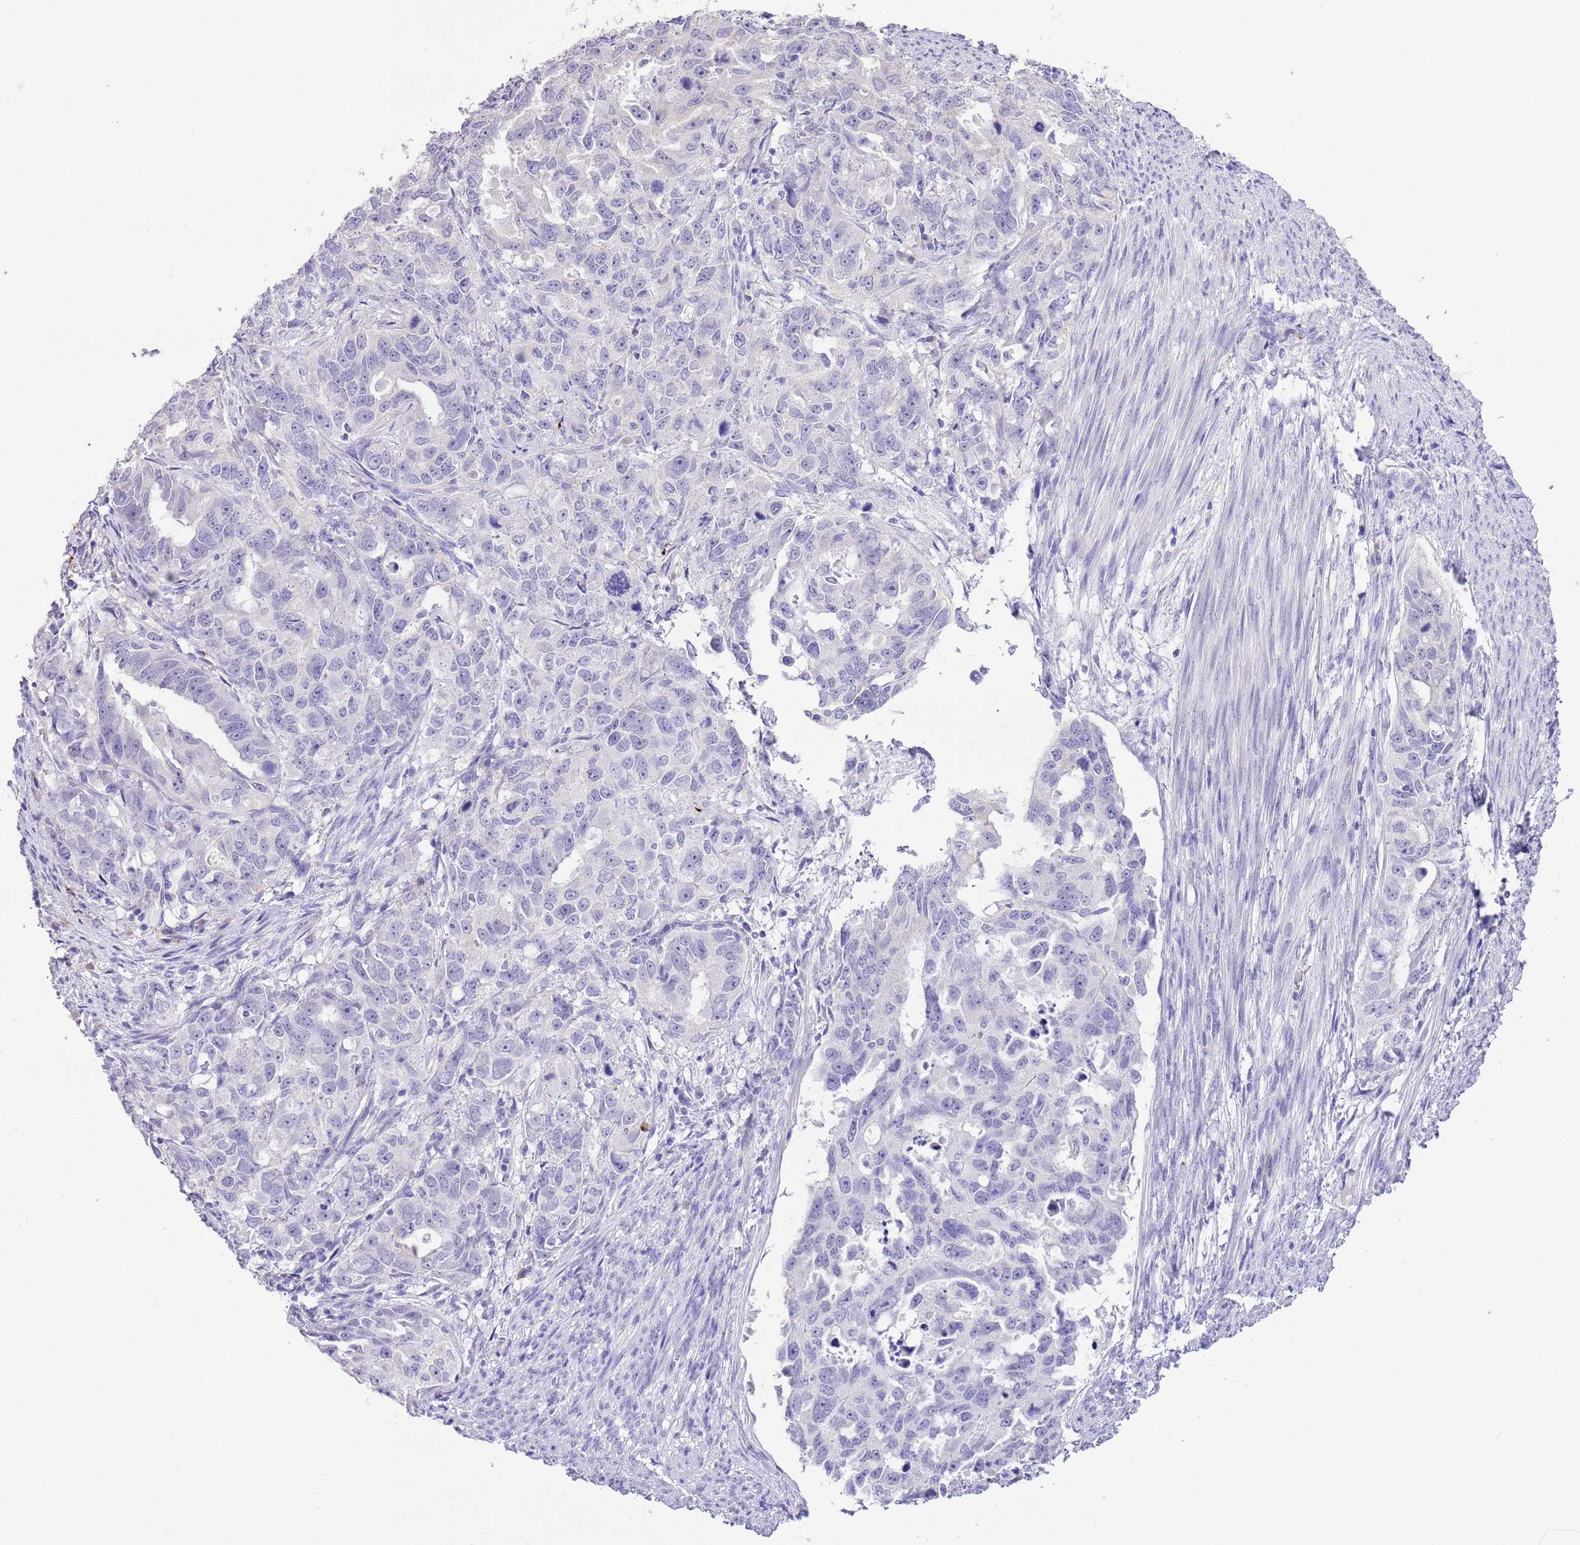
{"staining": {"intensity": "negative", "quantity": "none", "location": "none"}, "tissue": "endometrial cancer", "cell_type": "Tumor cells", "image_type": "cancer", "snomed": [{"axis": "morphology", "description": "Adenocarcinoma, NOS"}, {"axis": "topography", "description": "Endometrium"}], "caption": "This micrograph is of endometrial cancer (adenocarcinoma) stained with immunohistochemistry (IHC) to label a protein in brown with the nuclei are counter-stained blue. There is no positivity in tumor cells. (DAB immunohistochemistry (IHC) with hematoxylin counter stain).", "gene": "CLEC2A", "patient": {"sex": "female", "age": 65}}